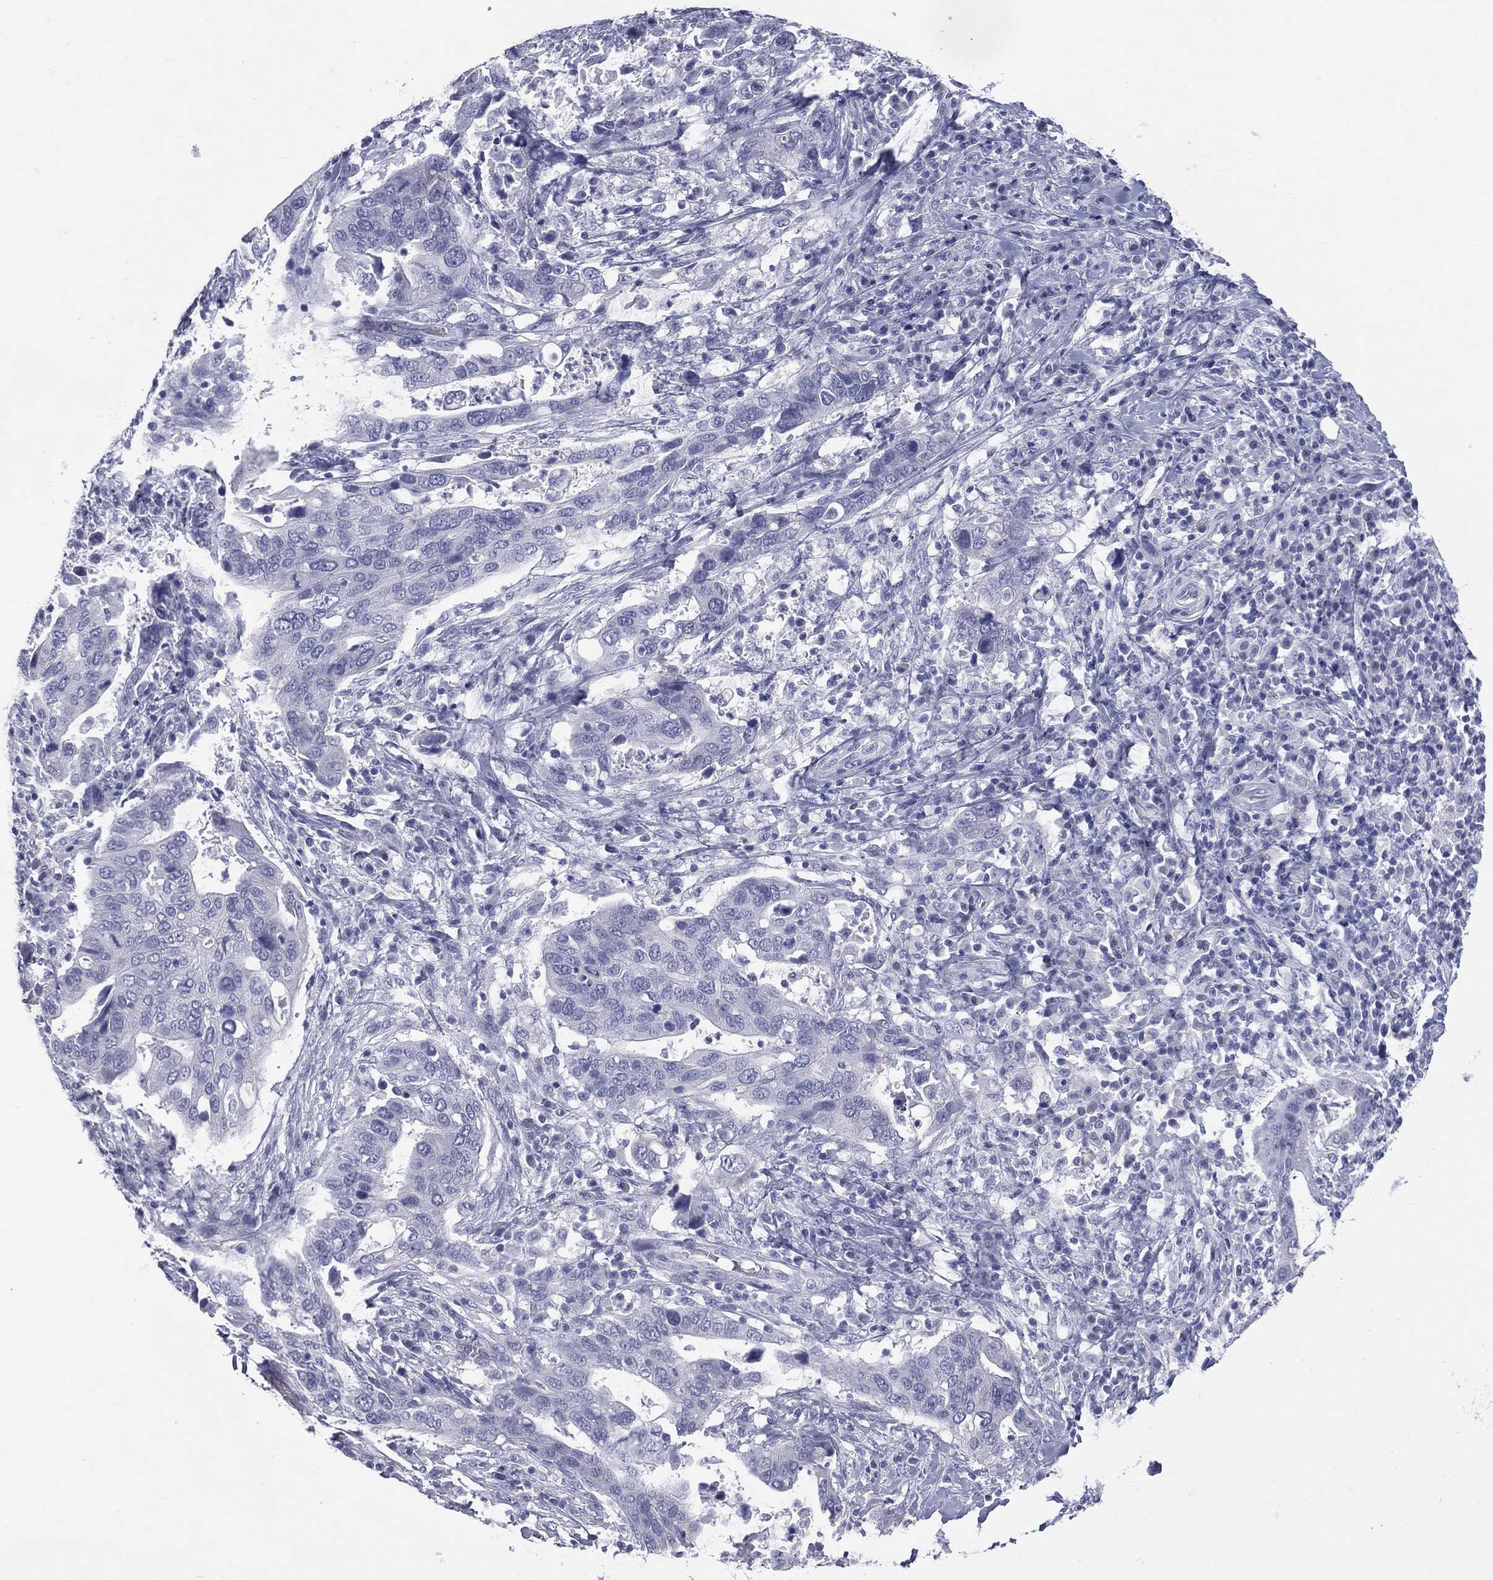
{"staining": {"intensity": "negative", "quantity": "none", "location": "none"}, "tissue": "stomach cancer", "cell_type": "Tumor cells", "image_type": "cancer", "snomed": [{"axis": "morphology", "description": "Adenocarcinoma, NOS"}, {"axis": "topography", "description": "Stomach"}], "caption": "Immunohistochemical staining of human stomach cancer demonstrates no significant expression in tumor cells.", "gene": "MLN", "patient": {"sex": "male", "age": 54}}